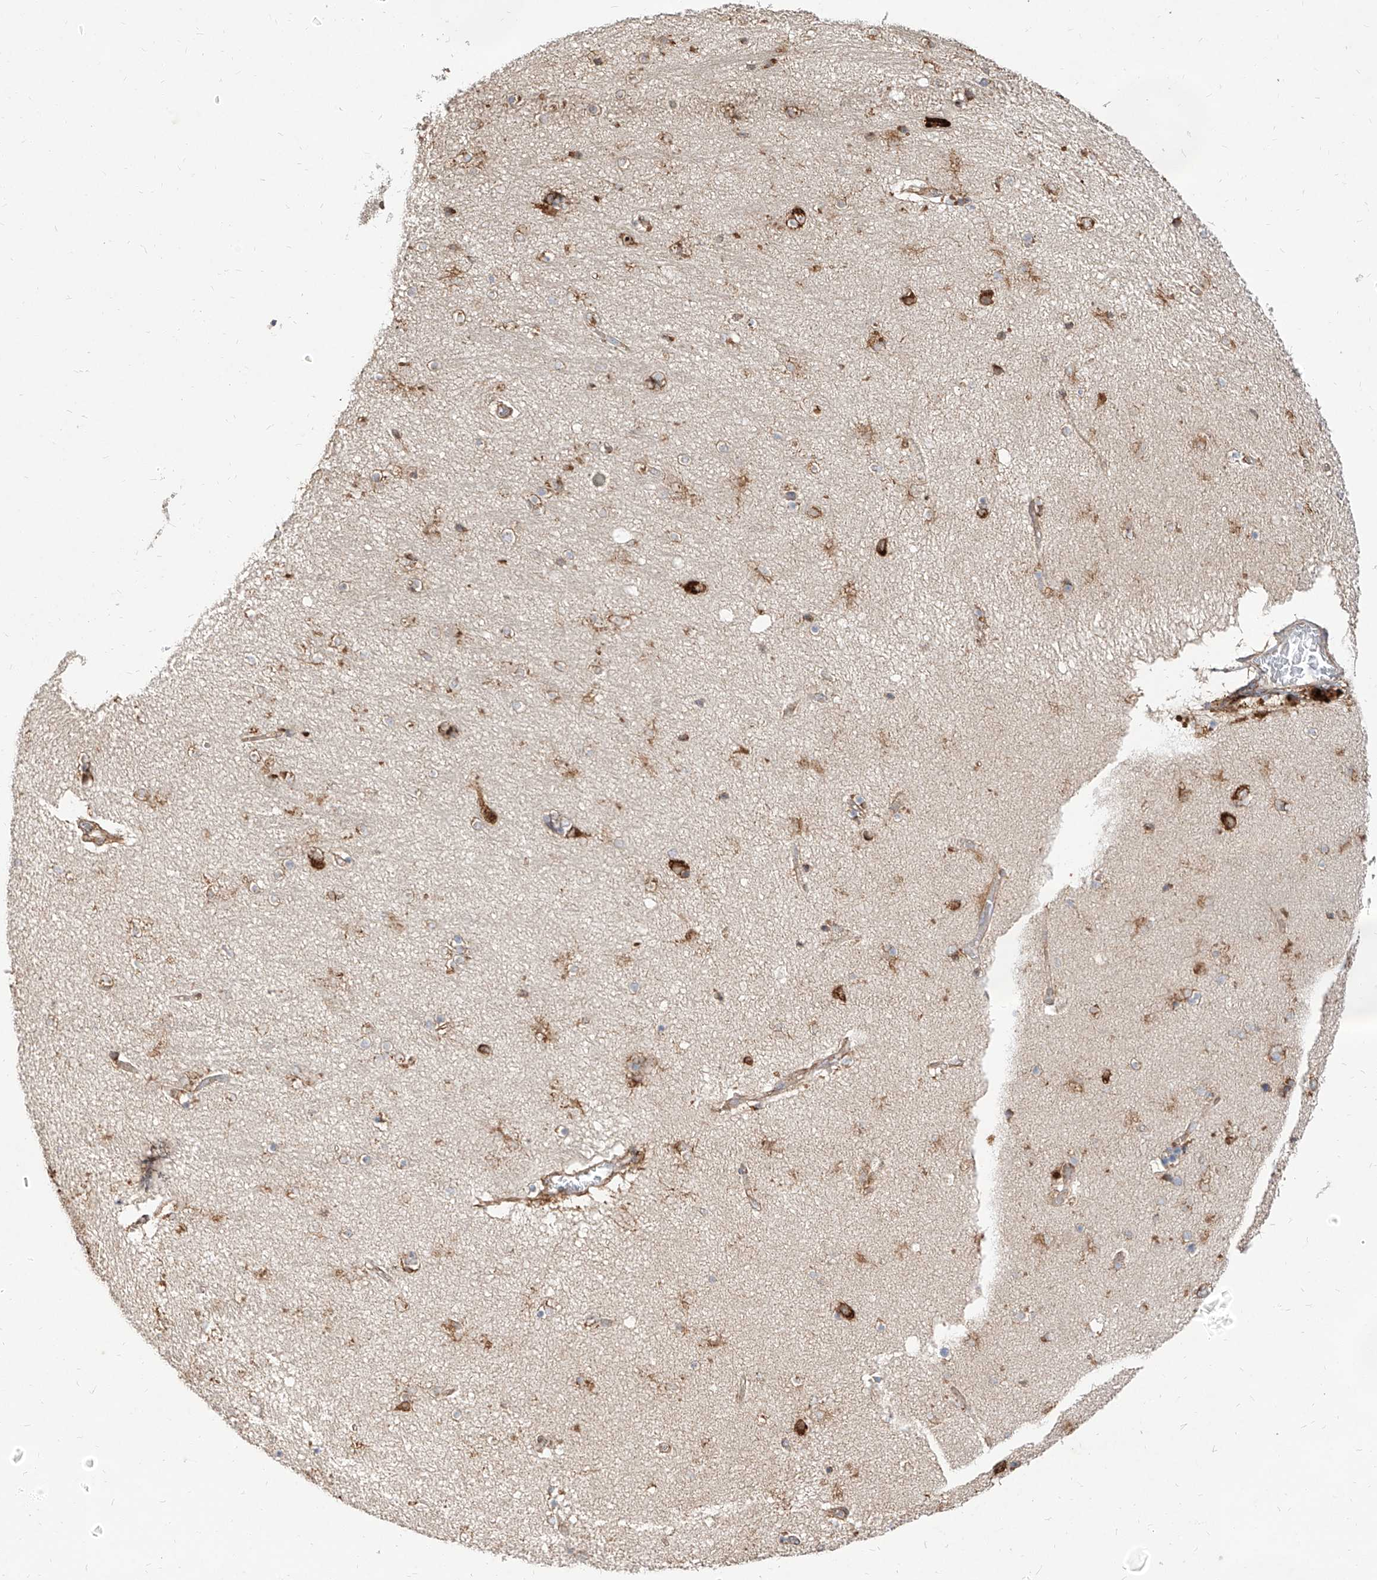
{"staining": {"intensity": "moderate", "quantity": "25%-75%", "location": "cytoplasmic/membranous"}, "tissue": "hippocampus", "cell_type": "Glial cells", "image_type": "normal", "snomed": [{"axis": "morphology", "description": "Normal tissue, NOS"}, {"axis": "topography", "description": "Hippocampus"}], "caption": "Glial cells exhibit medium levels of moderate cytoplasmic/membranous positivity in about 25%-75% of cells in benign human hippocampus.", "gene": "RPS25", "patient": {"sex": "female", "age": 54}}